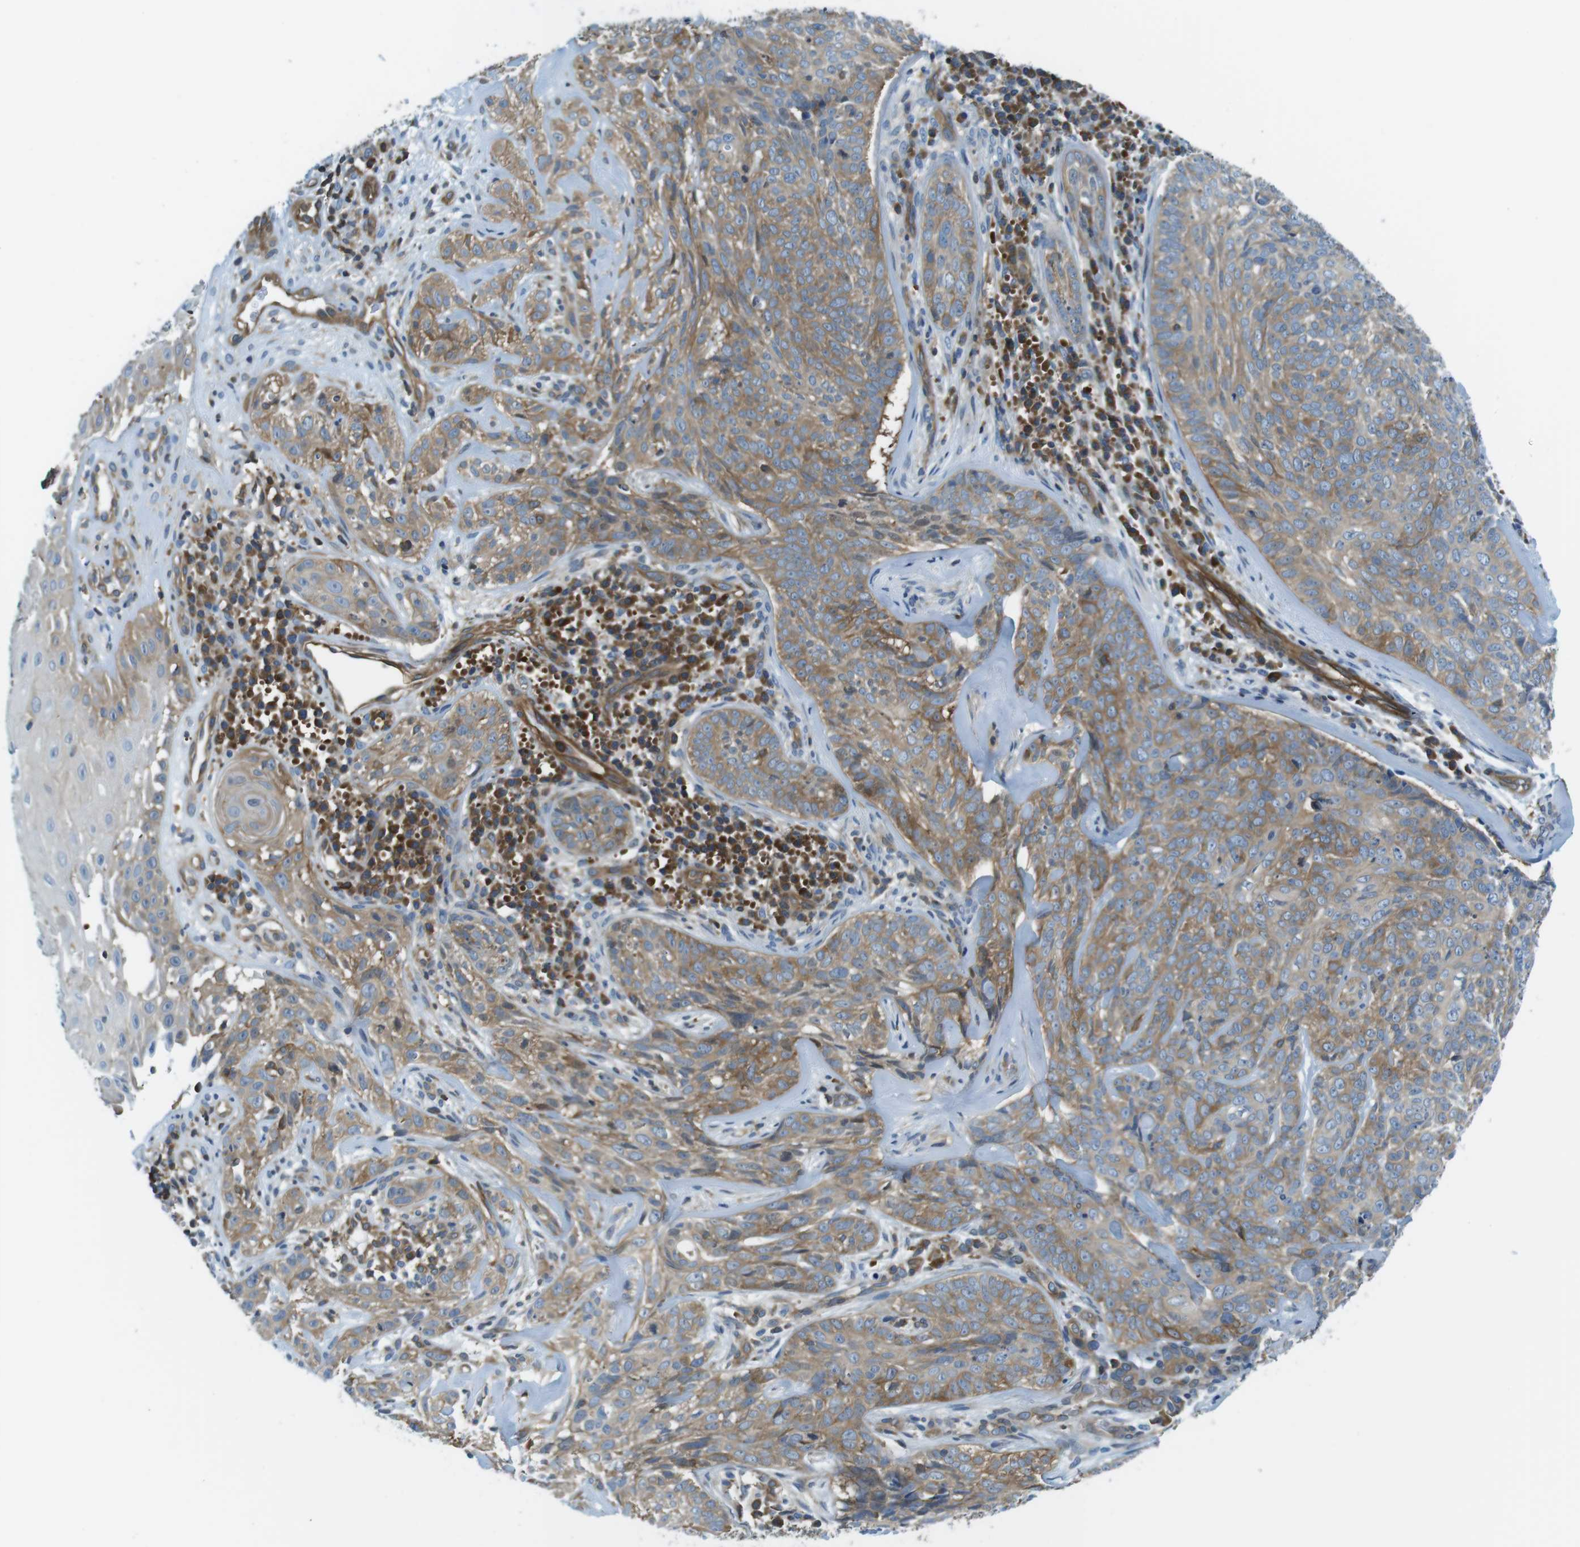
{"staining": {"intensity": "moderate", "quantity": ">75%", "location": "cytoplasmic/membranous"}, "tissue": "skin cancer", "cell_type": "Tumor cells", "image_type": "cancer", "snomed": [{"axis": "morphology", "description": "Basal cell carcinoma"}, {"axis": "topography", "description": "Skin"}], "caption": "Brown immunohistochemical staining in skin basal cell carcinoma reveals moderate cytoplasmic/membranous staining in about >75% of tumor cells.", "gene": "TES", "patient": {"sex": "male", "age": 72}}